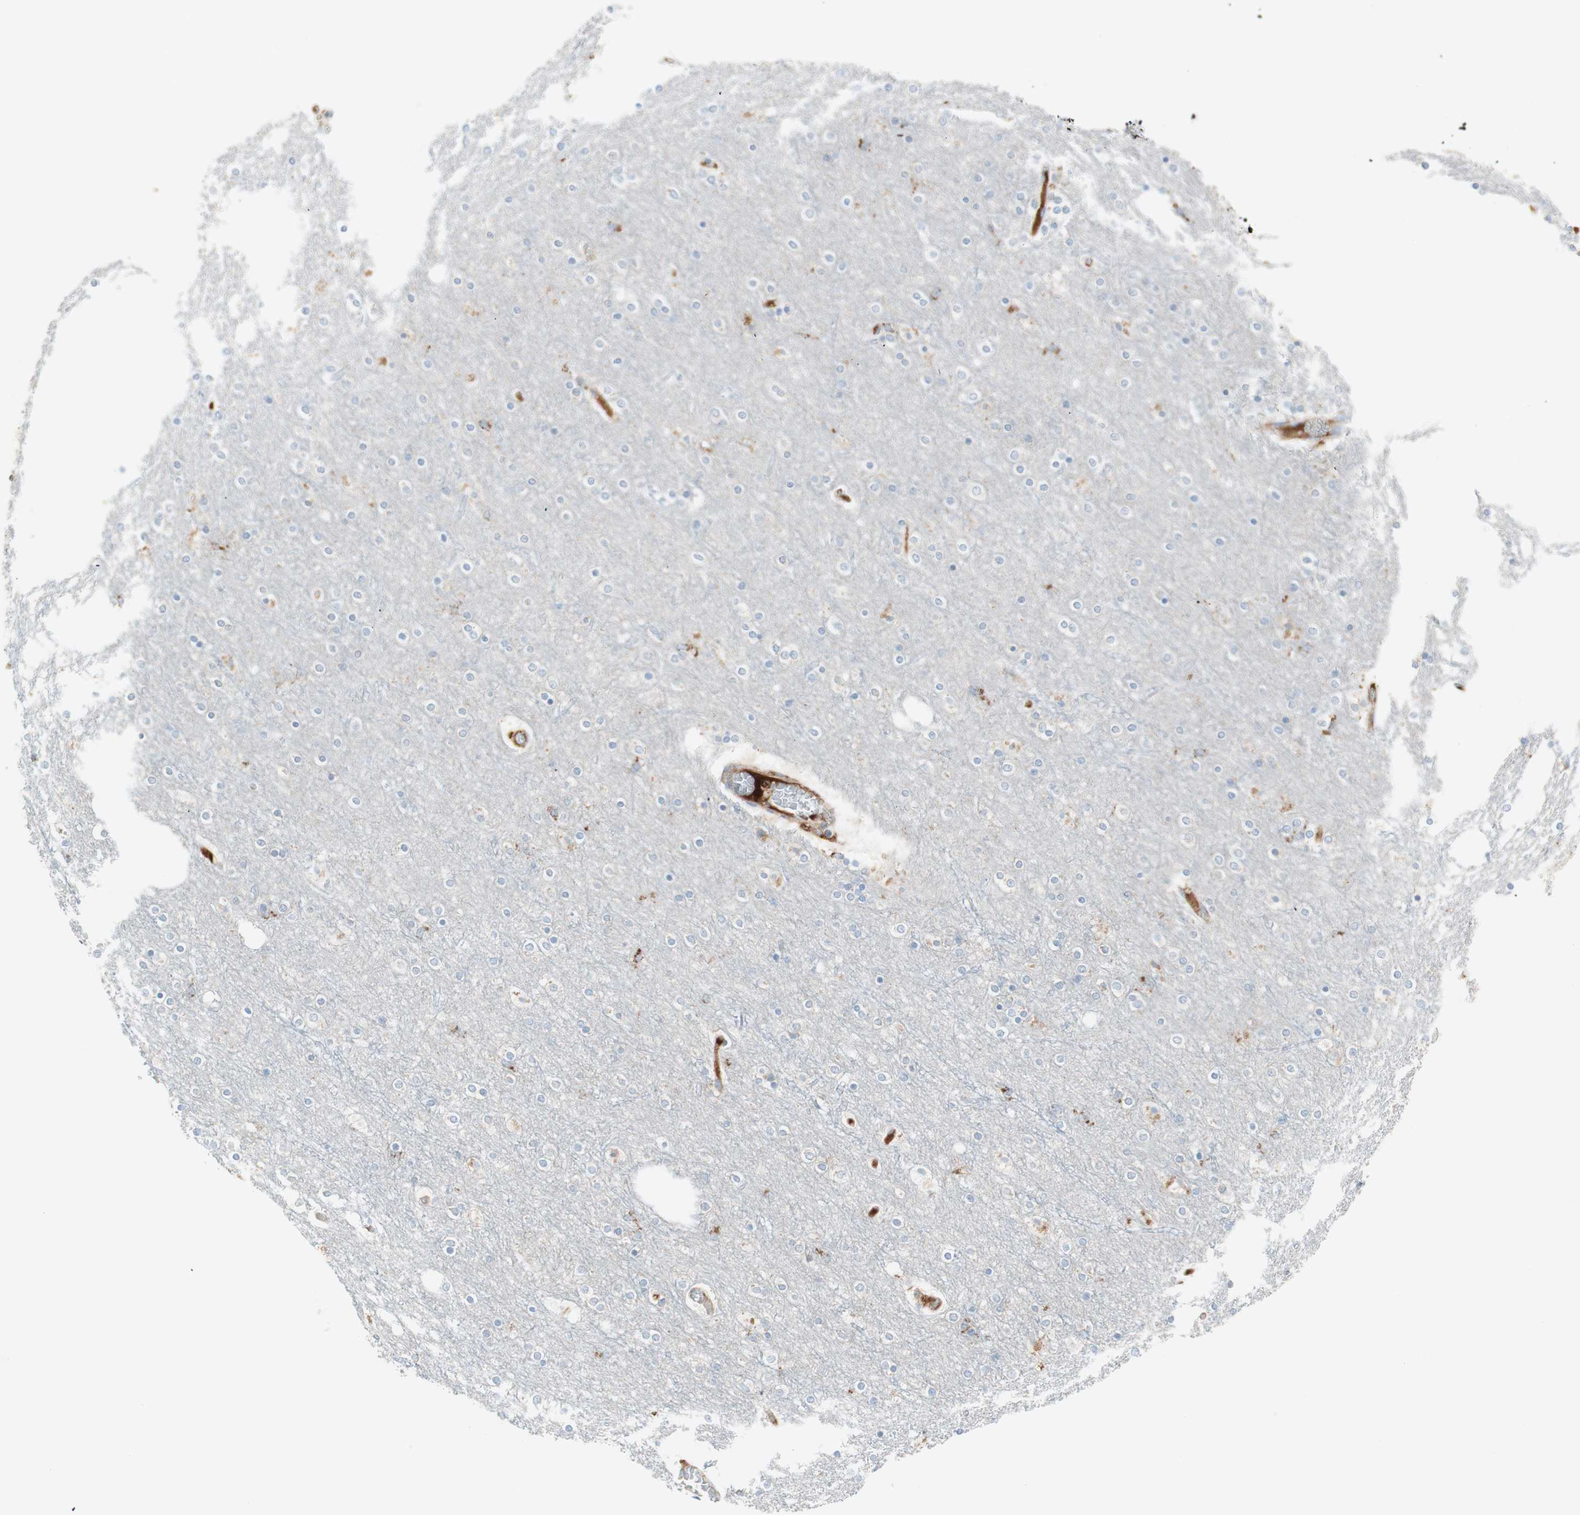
{"staining": {"intensity": "moderate", "quantity": "25%-75%", "location": "cytoplasmic/membranous"}, "tissue": "cerebral cortex", "cell_type": "Endothelial cells", "image_type": "normal", "snomed": [{"axis": "morphology", "description": "Normal tissue, NOS"}, {"axis": "topography", "description": "Cerebral cortex"}], "caption": "Protein staining displays moderate cytoplasmic/membranous positivity in approximately 25%-75% of endothelial cells in unremarkable cerebral cortex.", "gene": "ATP6V1G1", "patient": {"sex": "female", "age": 54}}